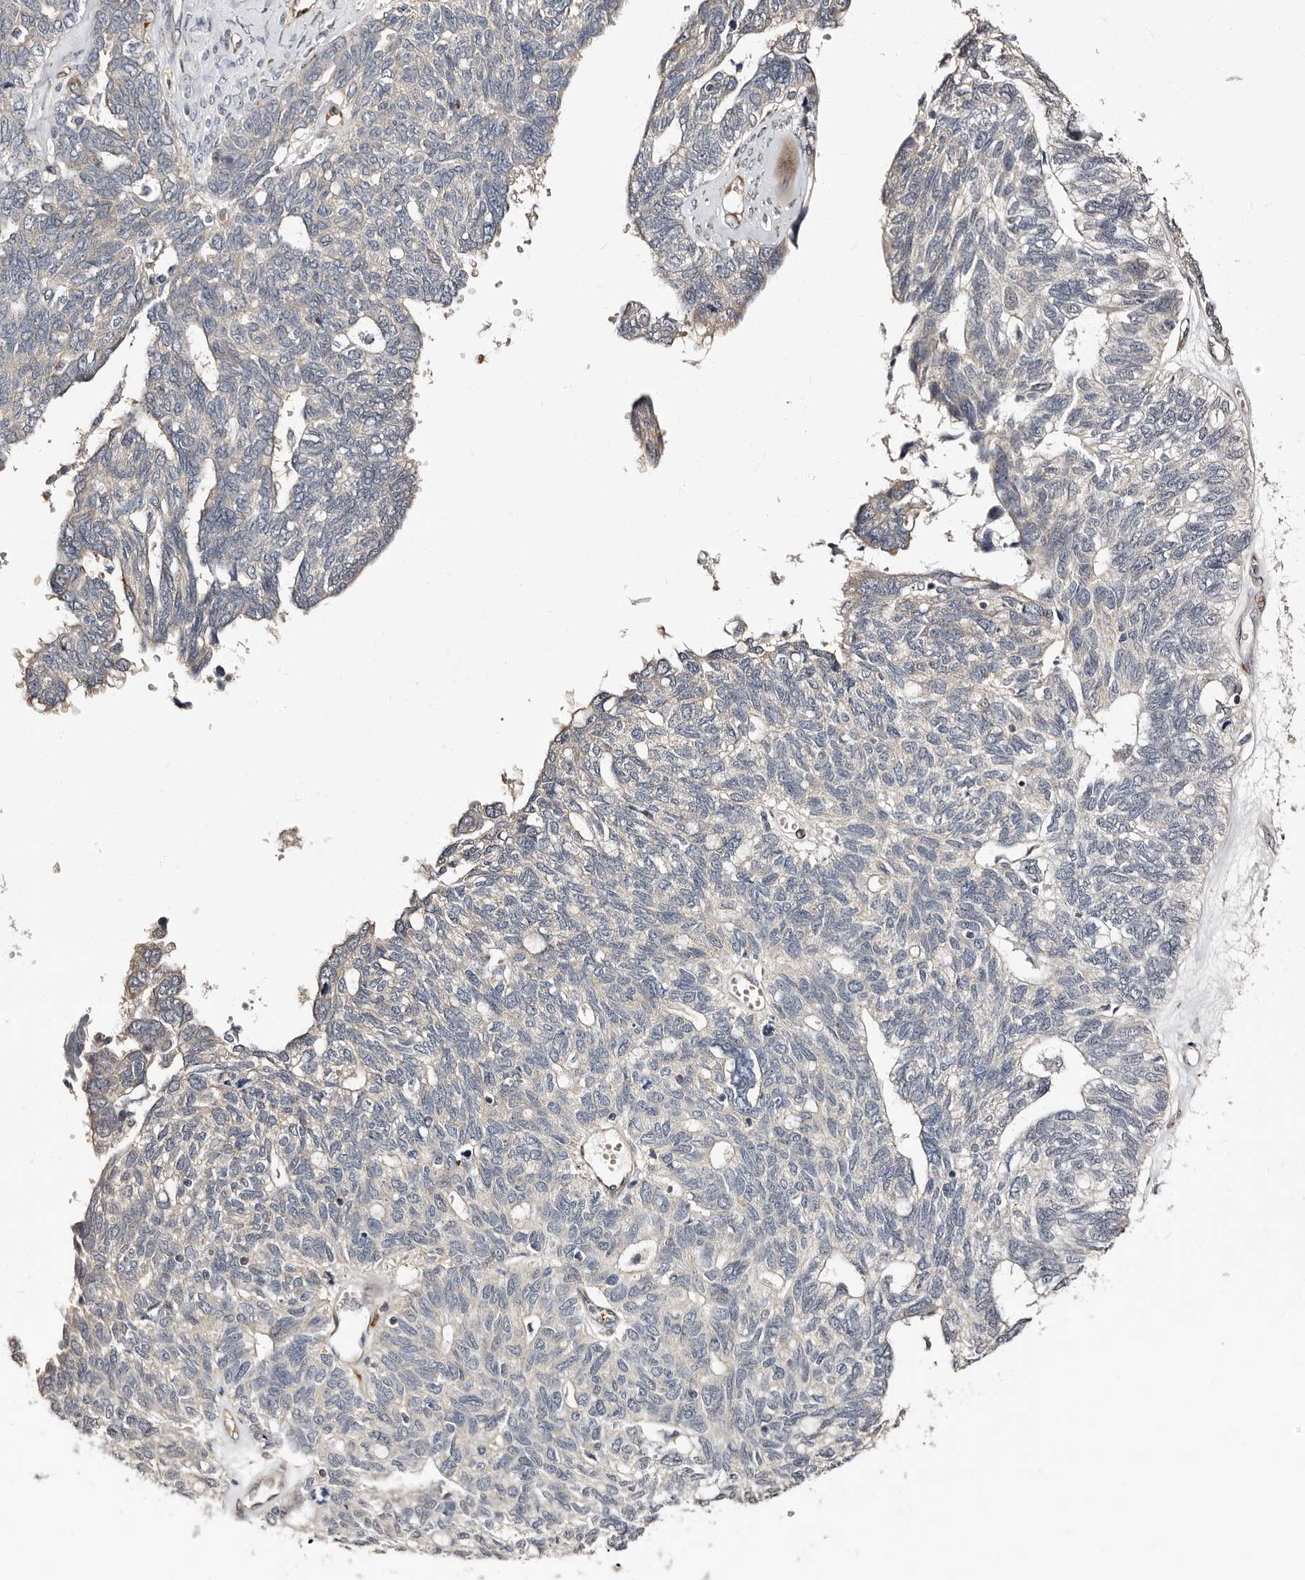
{"staining": {"intensity": "weak", "quantity": "<25%", "location": "cytoplasmic/membranous"}, "tissue": "ovarian cancer", "cell_type": "Tumor cells", "image_type": "cancer", "snomed": [{"axis": "morphology", "description": "Cystadenocarcinoma, serous, NOS"}, {"axis": "topography", "description": "Ovary"}], "caption": "Tumor cells are negative for brown protein staining in ovarian cancer. Nuclei are stained in blue.", "gene": "TBC1D22B", "patient": {"sex": "female", "age": 79}}